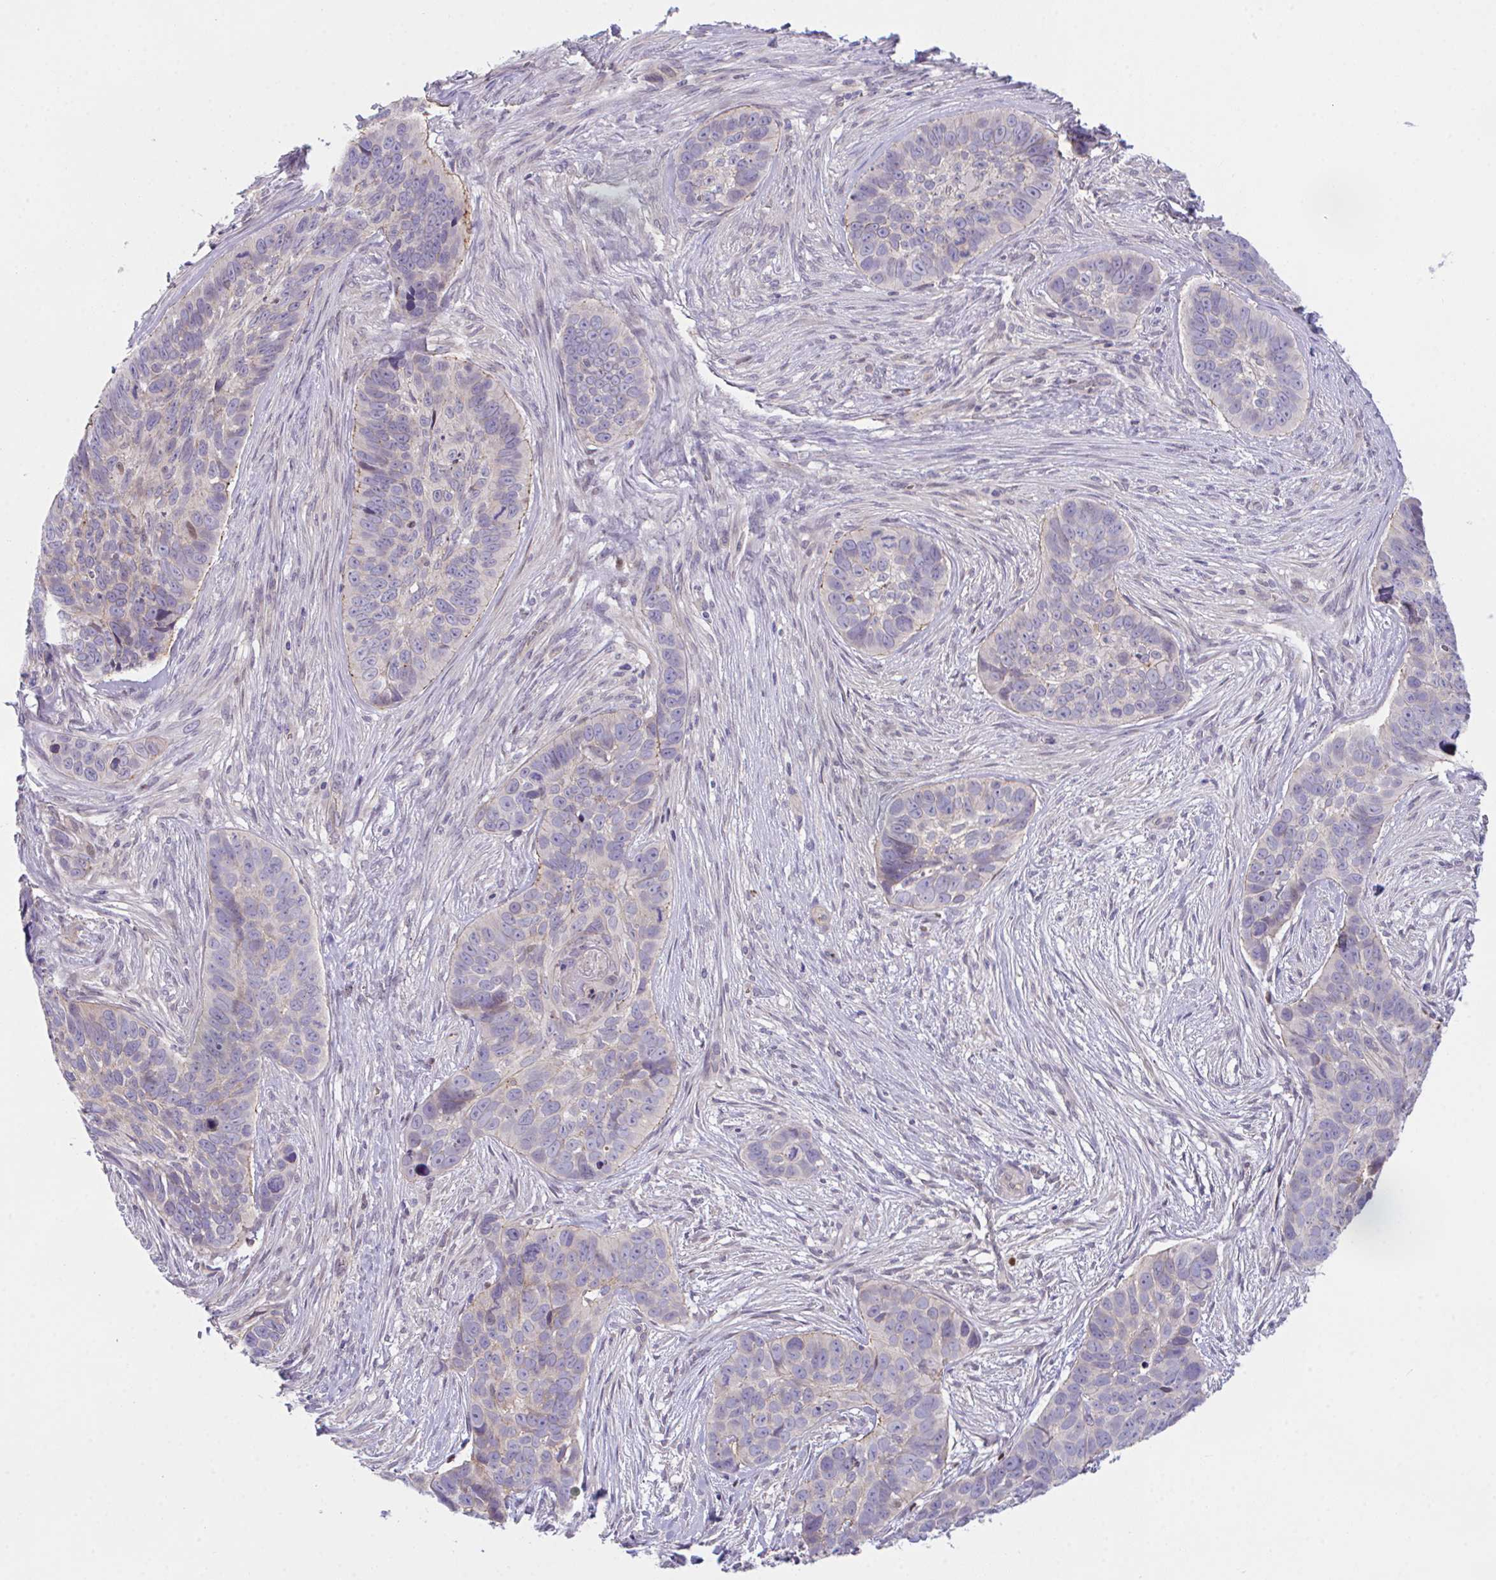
{"staining": {"intensity": "negative", "quantity": "none", "location": "none"}, "tissue": "skin cancer", "cell_type": "Tumor cells", "image_type": "cancer", "snomed": [{"axis": "morphology", "description": "Basal cell carcinoma"}, {"axis": "topography", "description": "Skin"}], "caption": "The histopathology image displays no significant expression in tumor cells of skin cancer. (DAB immunohistochemistry (IHC) visualized using brightfield microscopy, high magnification).", "gene": "ZBED3", "patient": {"sex": "female", "age": 82}}